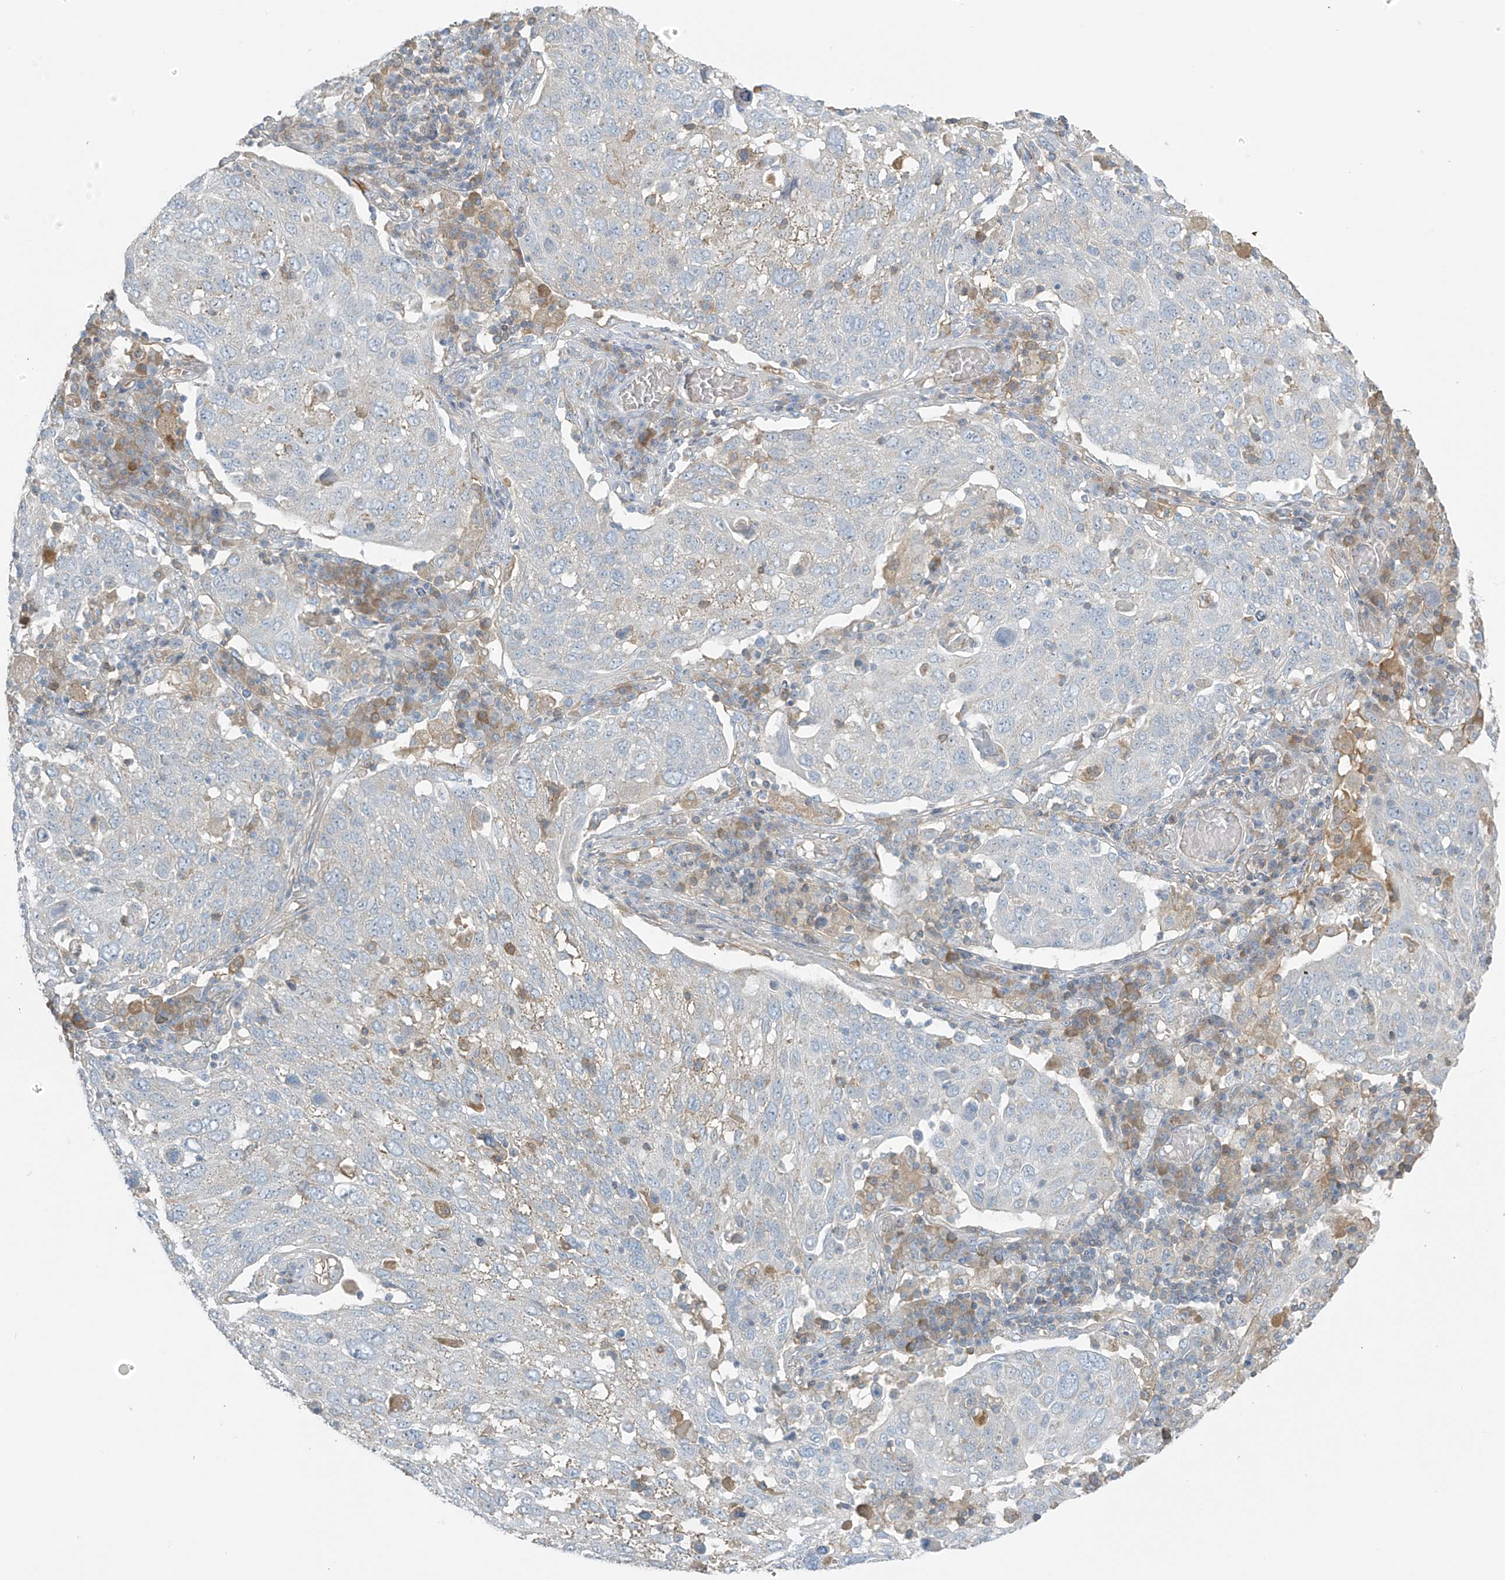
{"staining": {"intensity": "negative", "quantity": "none", "location": "none"}, "tissue": "lung cancer", "cell_type": "Tumor cells", "image_type": "cancer", "snomed": [{"axis": "morphology", "description": "Squamous cell carcinoma, NOS"}, {"axis": "topography", "description": "Lung"}], "caption": "A high-resolution micrograph shows immunohistochemistry (IHC) staining of lung cancer, which exhibits no significant staining in tumor cells. (Brightfield microscopy of DAB IHC at high magnification).", "gene": "FAM131C", "patient": {"sex": "male", "age": 65}}